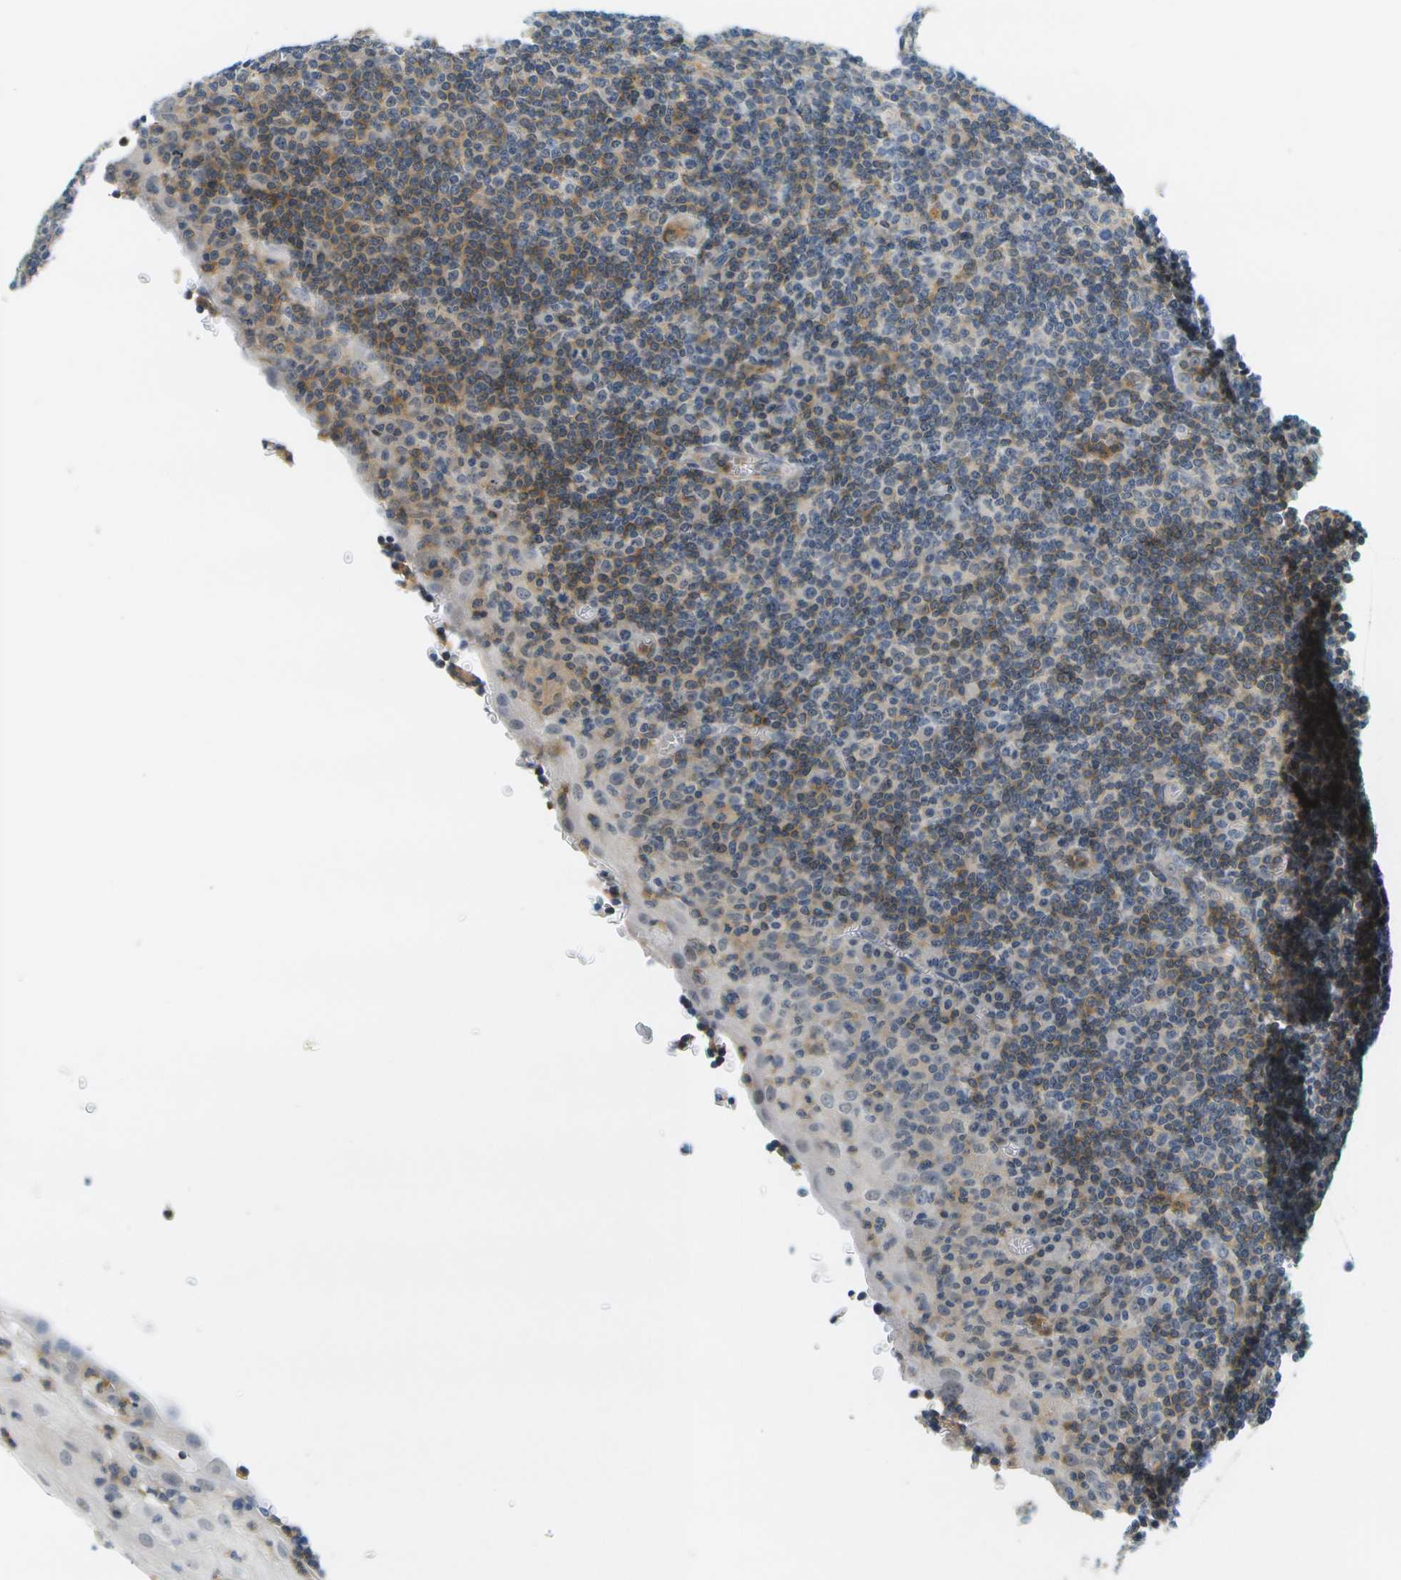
{"staining": {"intensity": "moderate", "quantity": "25%-75%", "location": "cytoplasmic/membranous"}, "tissue": "tonsil", "cell_type": "Non-germinal center cells", "image_type": "normal", "snomed": [{"axis": "morphology", "description": "Normal tissue, NOS"}, {"axis": "topography", "description": "Tonsil"}], "caption": "A micrograph of human tonsil stained for a protein exhibits moderate cytoplasmic/membranous brown staining in non-germinal center cells.", "gene": "RASGRP2", "patient": {"sex": "male", "age": 37}}